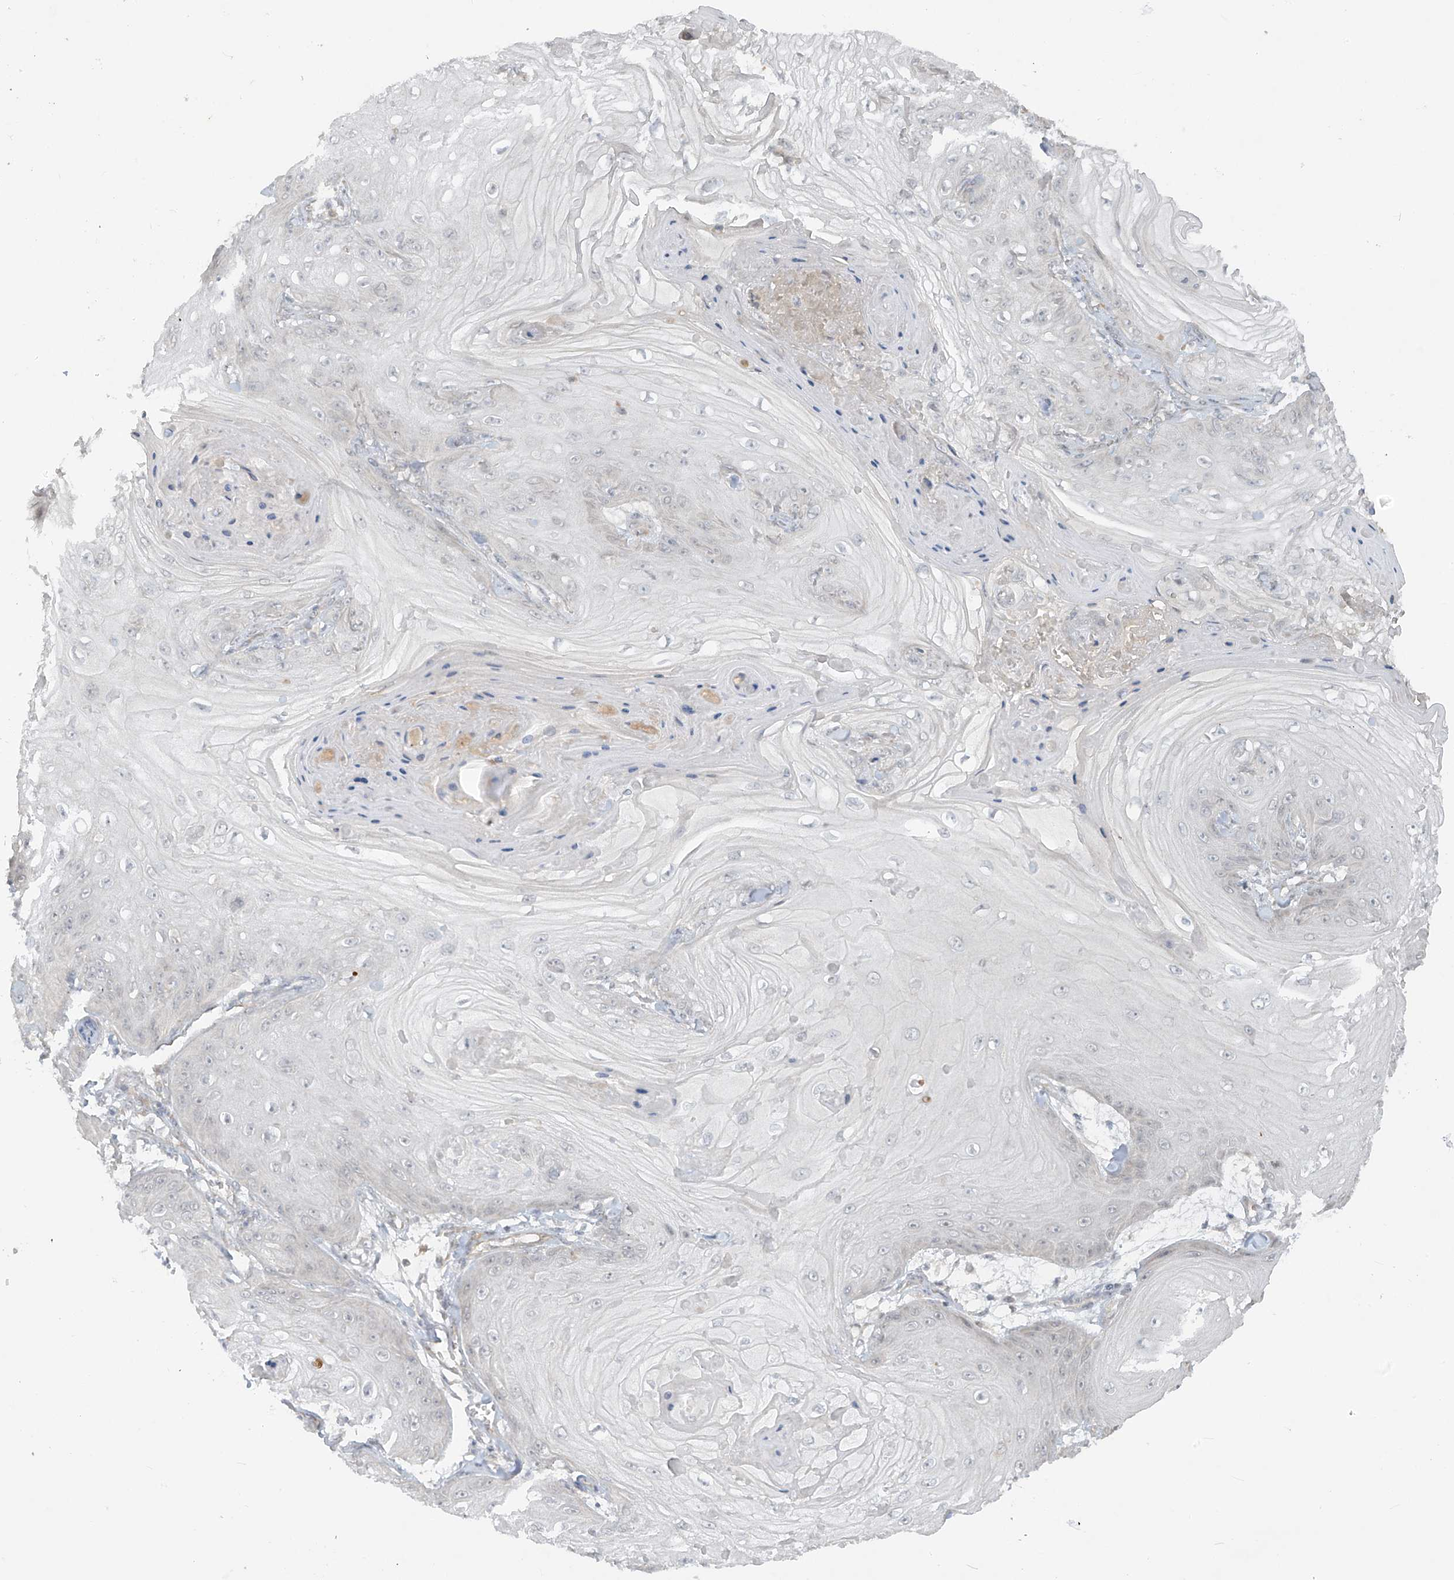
{"staining": {"intensity": "negative", "quantity": "none", "location": "none"}, "tissue": "skin cancer", "cell_type": "Tumor cells", "image_type": "cancer", "snomed": [{"axis": "morphology", "description": "Squamous cell carcinoma, NOS"}, {"axis": "topography", "description": "Skin"}], "caption": "Histopathology image shows no protein positivity in tumor cells of squamous cell carcinoma (skin) tissue. (DAB (3,3'-diaminobenzidine) immunohistochemistry, high magnification).", "gene": "DGKQ", "patient": {"sex": "male", "age": 74}}